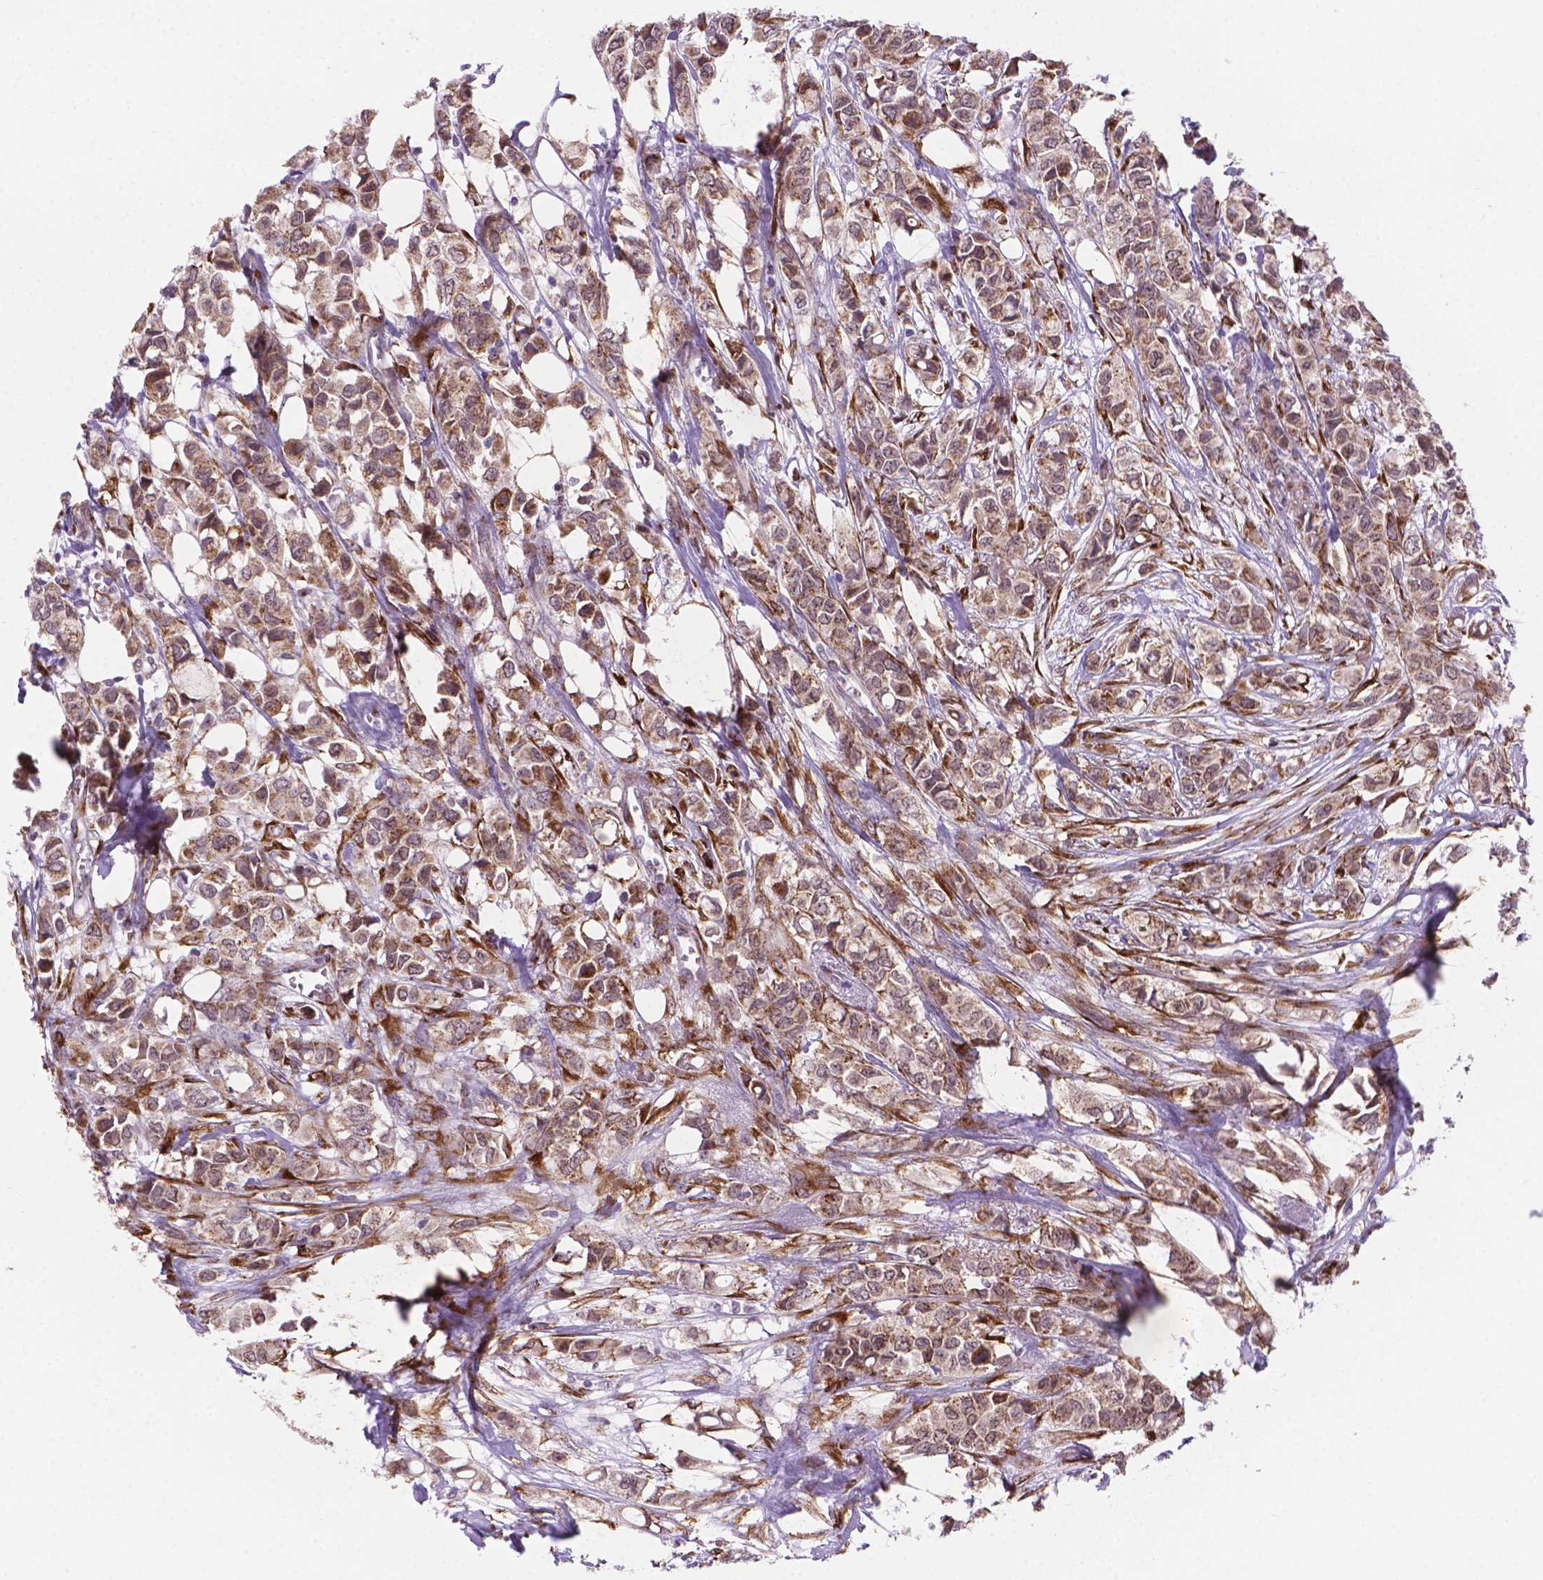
{"staining": {"intensity": "moderate", "quantity": ">75%", "location": "cytoplasmic/membranous"}, "tissue": "breast cancer", "cell_type": "Tumor cells", "image_type": "cancer", "snomed": [{"axis": "morphology", "description": "Duct carcinoma"}, {"axis": "topography", "description": "Breast"}], "caption": "Immunohistochemical staining of intraductal carcinoma (breast) exhibits medium levels of moderate cytoplasmic/membranous protein expression in about >75% of tumor cells.", "gene": "FNIP1", "patient": {"sex": "female", "age": 85}}